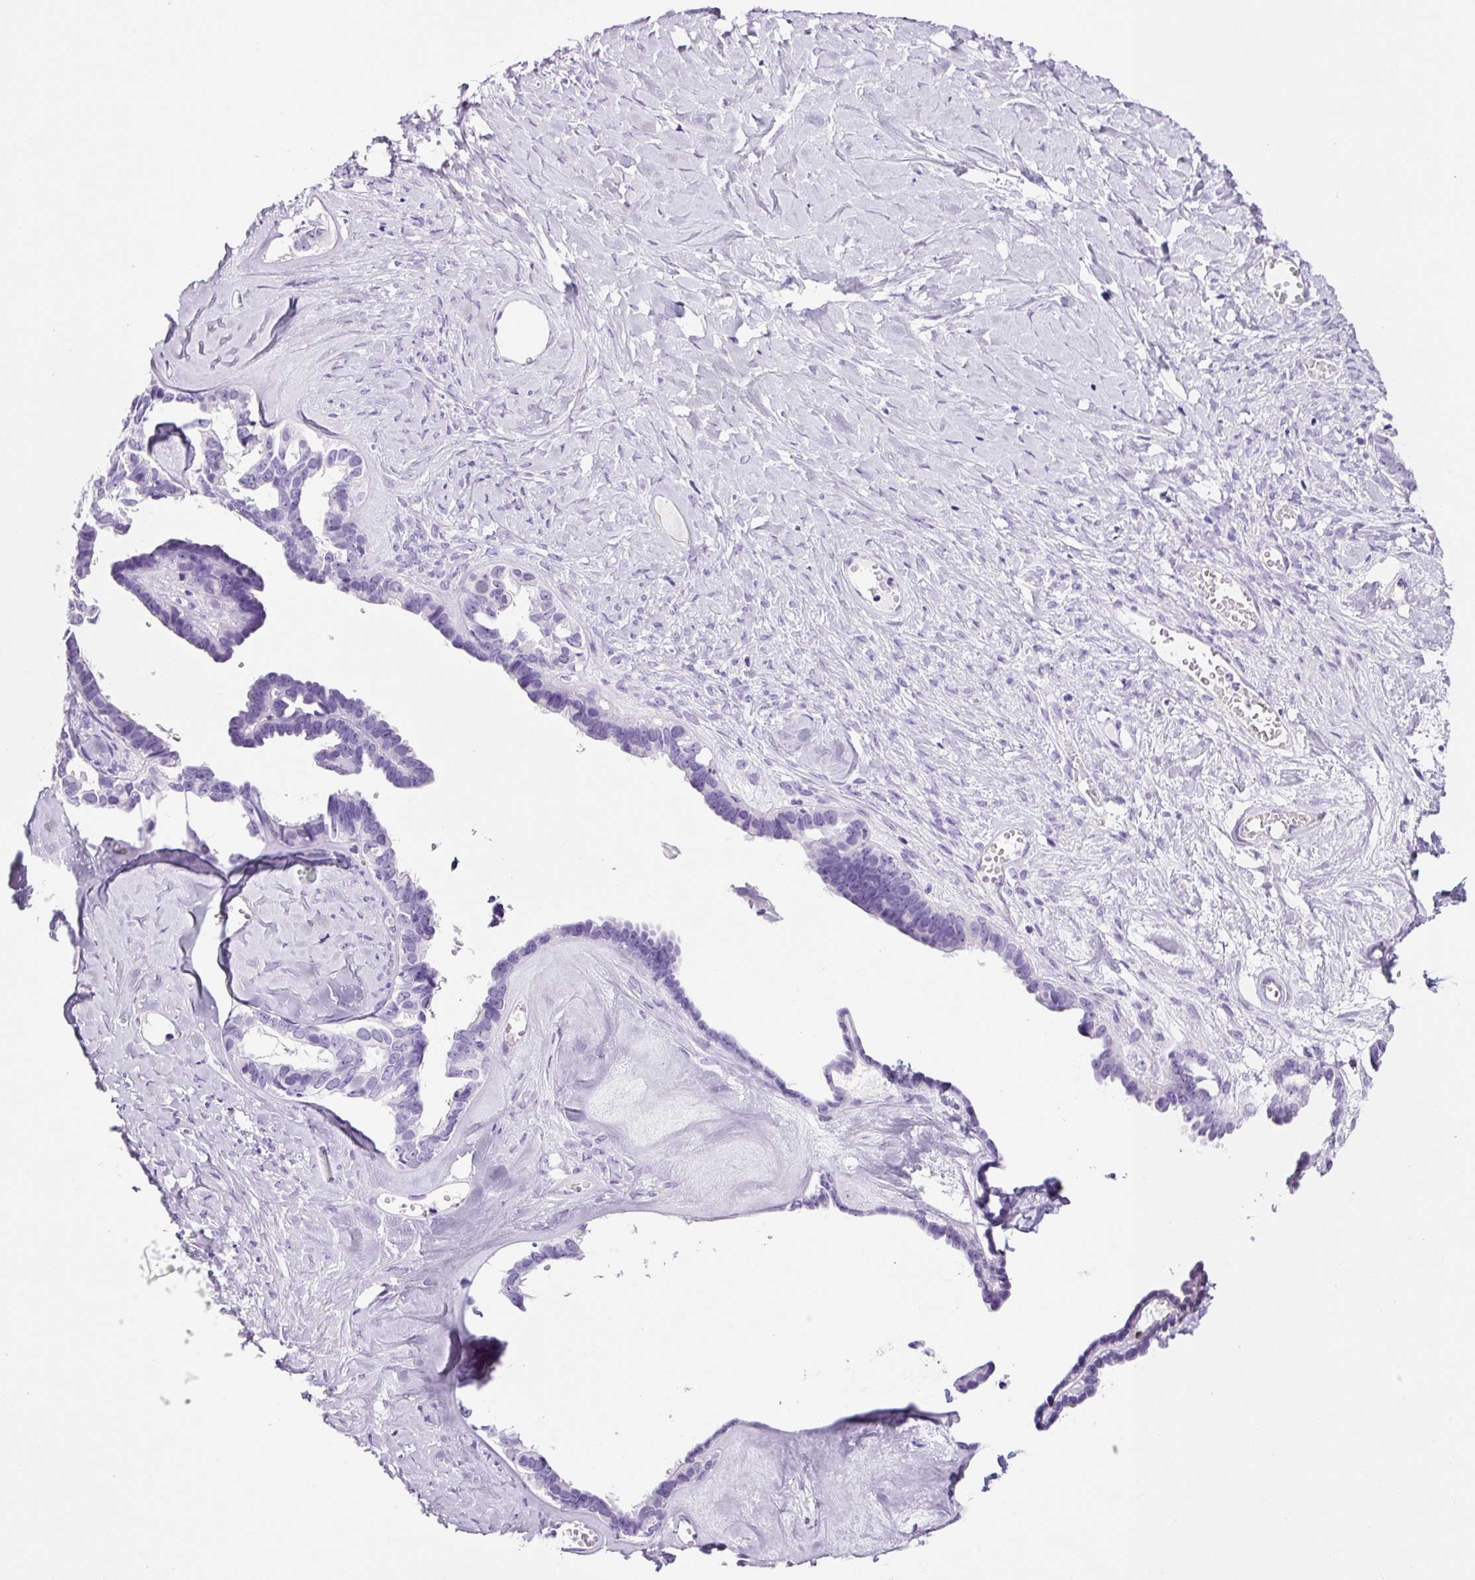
{"staining": {"intensity": "negative", "quantity": "none", "location": "none"}, "tissue": "ovarian cancer", "cell_type": "Tumor cells", "image_type": "cancer", "snomed": [{"axis": "morphology", "description": "Cystadenocarcinoma, serous, NOS"}, {"axis": "topography", "description": "Ovary"}], "caption": "An image of human ovarian cancer (serous cystadenocarcinoma) is negative for staining in tumor cells.", "gene": "ADSS1", "patient": {"sex": "female", "age": 69}}